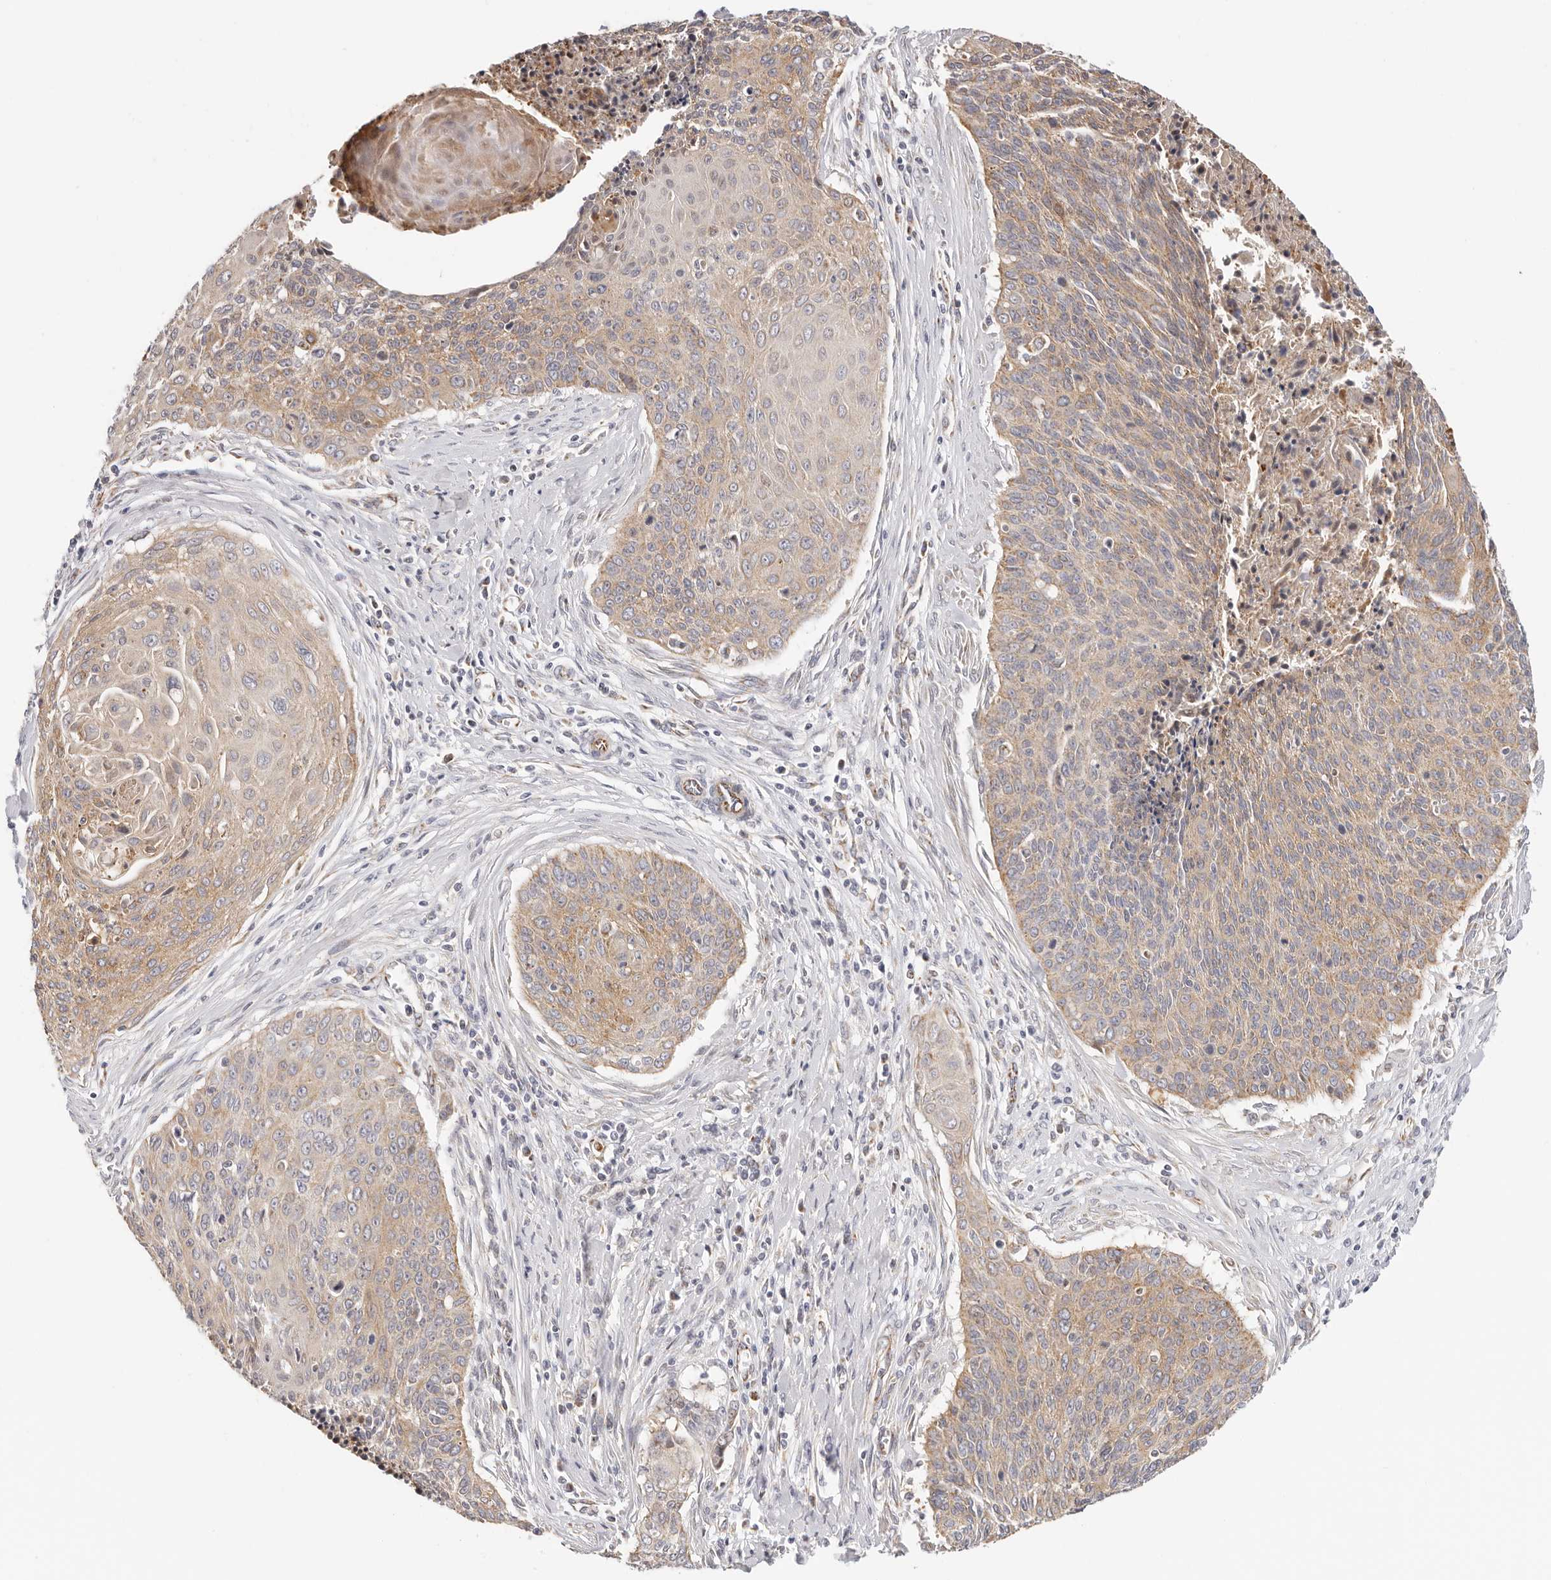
{"staining": {"intensity": "strong", "quantity": "25%-75%", "location": "cytoplasmic/membranous"}, "tissue": "cervical cancer", "cell_type": "Tumor cells", "image_type": "cancer", "snomed": [{"axis": "morphology", "description": "Squamous cell carcinoma, NOS"}, {"axis": "topography", "description": "Cervix"}], "caption": "Immunohistochemical staining of squamous cell carcinoma (cervical) displays strong cytoplasmic/membranous protein staining in about 25%-75% of tumor cells.", "gene": "AFDN", "patient": {"sex": "female", "age": 55}}